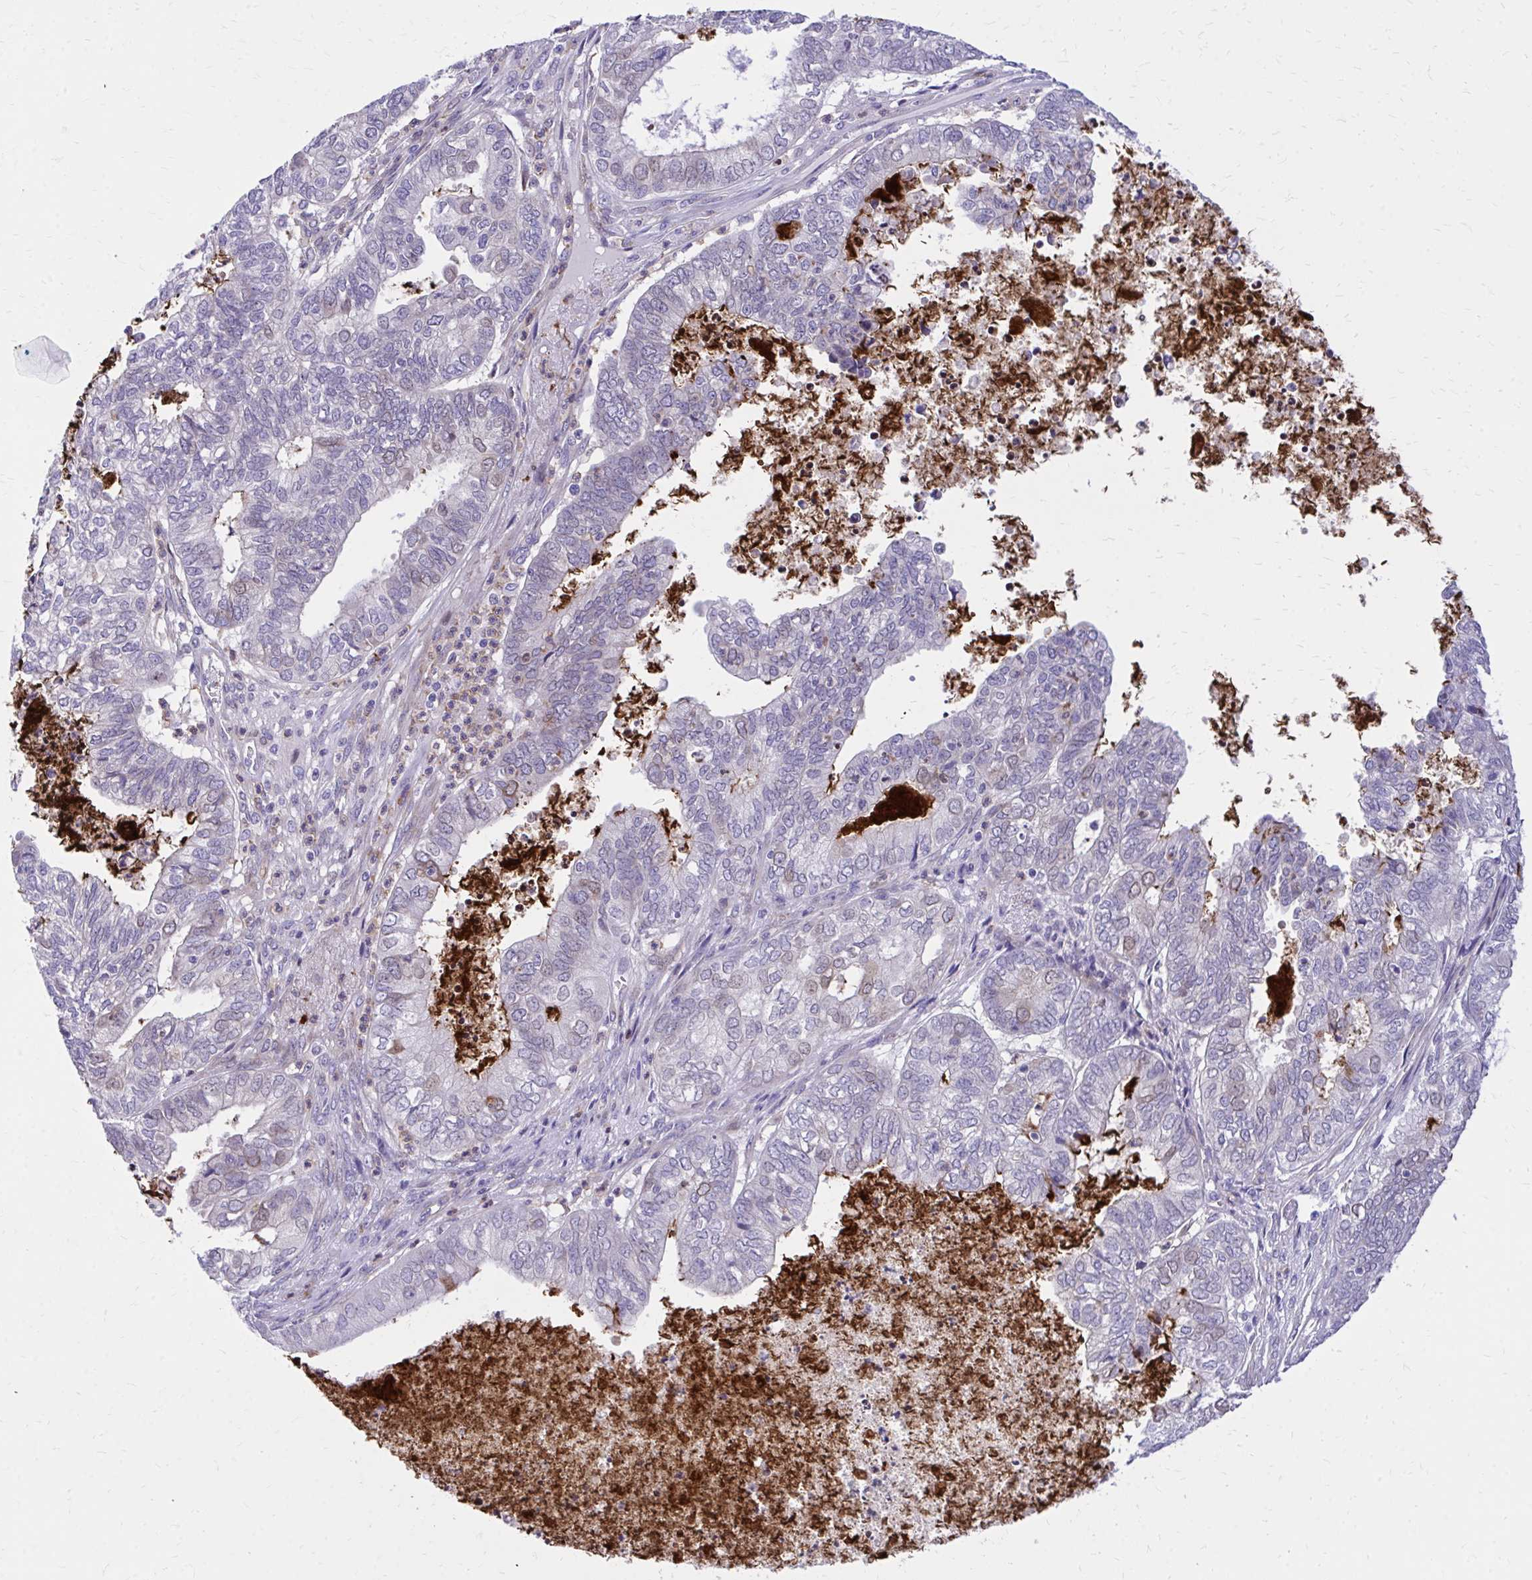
{"staining": {"intensity": "negative", "quantity": "none", "location": "none"}, "tissue": "ovarian cancer", "cell_type": "Tumor cells", "image_type": "cancer", "snomed": [{"axis": "morphology", "description": "Carcinoma, endometroid"}, {"axis": "topography", "description": "Ovary"}], "caption": "Immunohistochemistry (IHC) micrograph of neoplastic tissue: human ovarian cancer (endometroid carcinoma) stained with DAB (3,3'-diaminobenzidine) displays no significant protein expression in tumor cells.", "gene": "ADAMTSL1", "patient": {"sex": "female", "age": 64}}